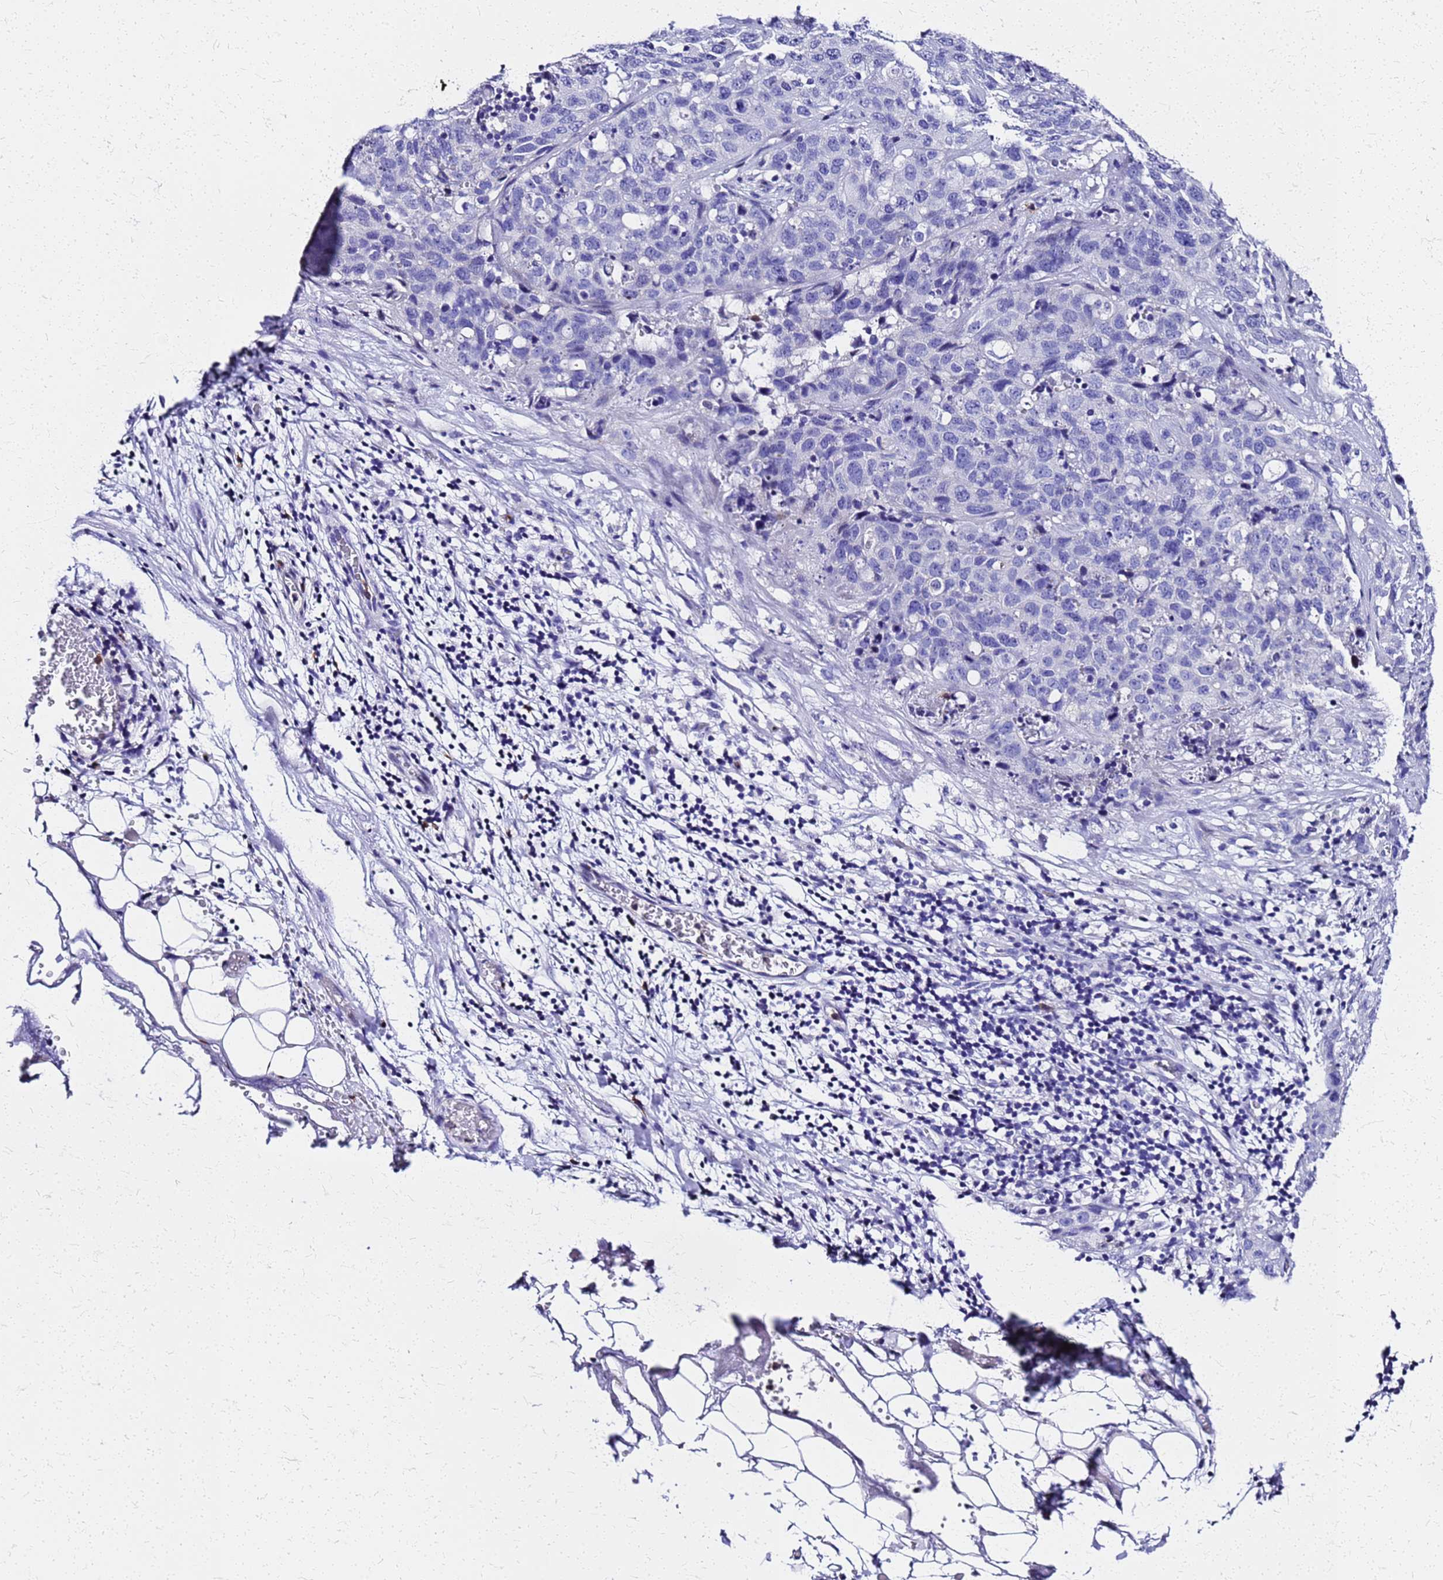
{"staining": {"intensity": "negative", "quantity": "none", "location": "none"}, "tissue": "stomach cancer", "cell_type": "Tumor cells", "image_type": "cancer", "snomed": [{"axis": "morphology", "description": "Normal tissue, NOS"}, {"axis": "morphology", "description": "Adenocarcinoma, NOS"}, {"axis": "topography", "description": "Lymph node"}, {"axis": "topography", "description": "Stomach"}], "caption": "Immunohistochemistry (IHC) of stomach cancer (adenocarcinoma) reveals no positivity in tumor cells.", "gene": "SMIM21", "patient": {"sex": "male", "age": 48}}